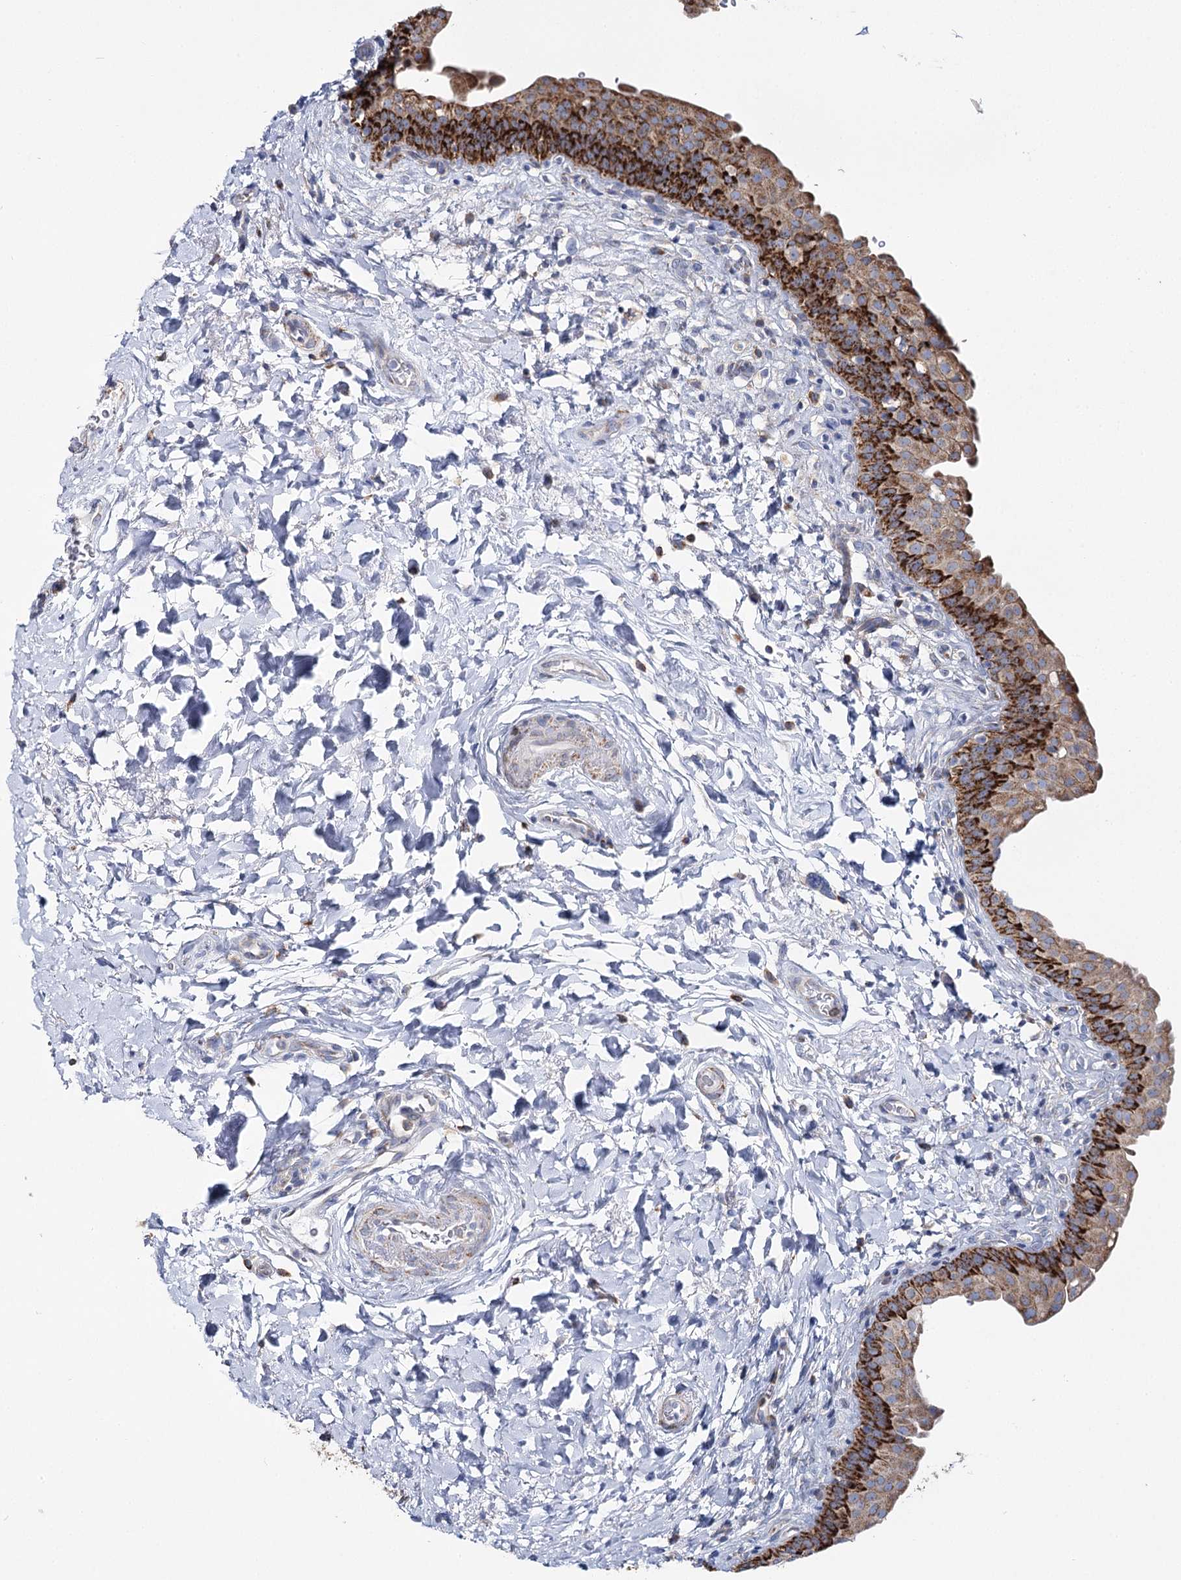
{"staining": {"intensity": "strong", "quantity": ">75%", "location": "cytoplasmic/membranous"}, "tissue": "urinary bladder", "cell_type": "Urothelial cells", "image_type": "normal", "snomed": [{"axis": "morphology", "description": "Normal tissue, NOS"}, {"axis": "topography", "description": "Urinary bladder"}], "caption": "This histopathology image displays immunohistochemistry staining of normal human urinary bladder, with high strong cytoplasmic/membranous staining in approximately >75% of urothelial cells.", "gene": "THUMPD3", "patient": {"sex": "male", "age": 83}}